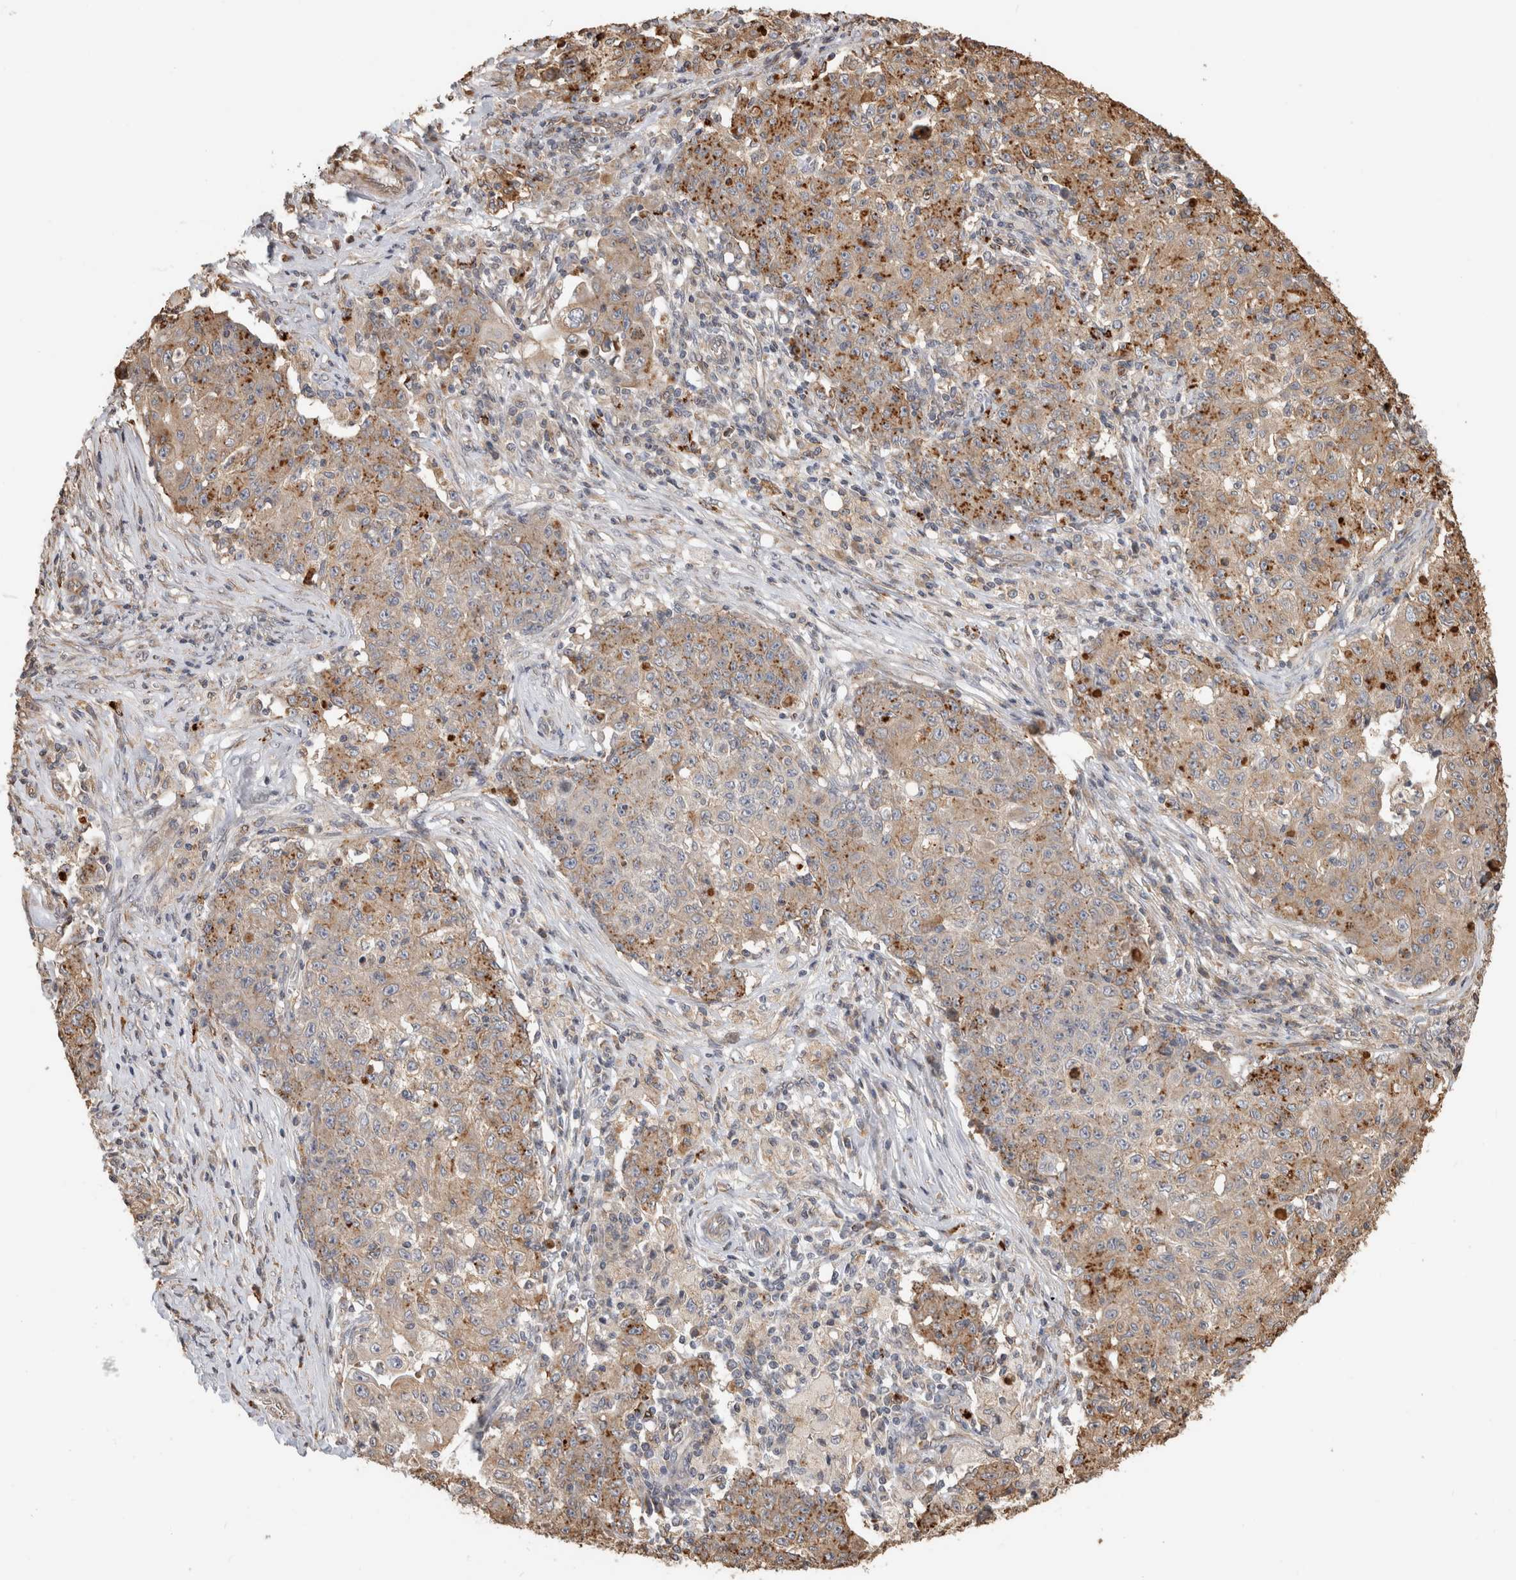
{"staining": {"intensity": "weak", "quantity": ">75%", "location": "cytoplasmic/membranous"}, "tissue": "ovarian cancer", "cell_type": "Tumor cells", "image_type": "cancer", "snomed": [{"axis": "morphology", "description": "Carcinoma, endometroid"}, {"axis": "topography", "description": "Ovary"}], "caption": "Endometroid carcinoma (ovarian) stained with immunohistochemistry (IHC) reveals weak cytoplasmic/membranous positivity in about >75% of tumor cells.", "gene": "CLIP1", "patient": {"sex": "female", "age": 42}}